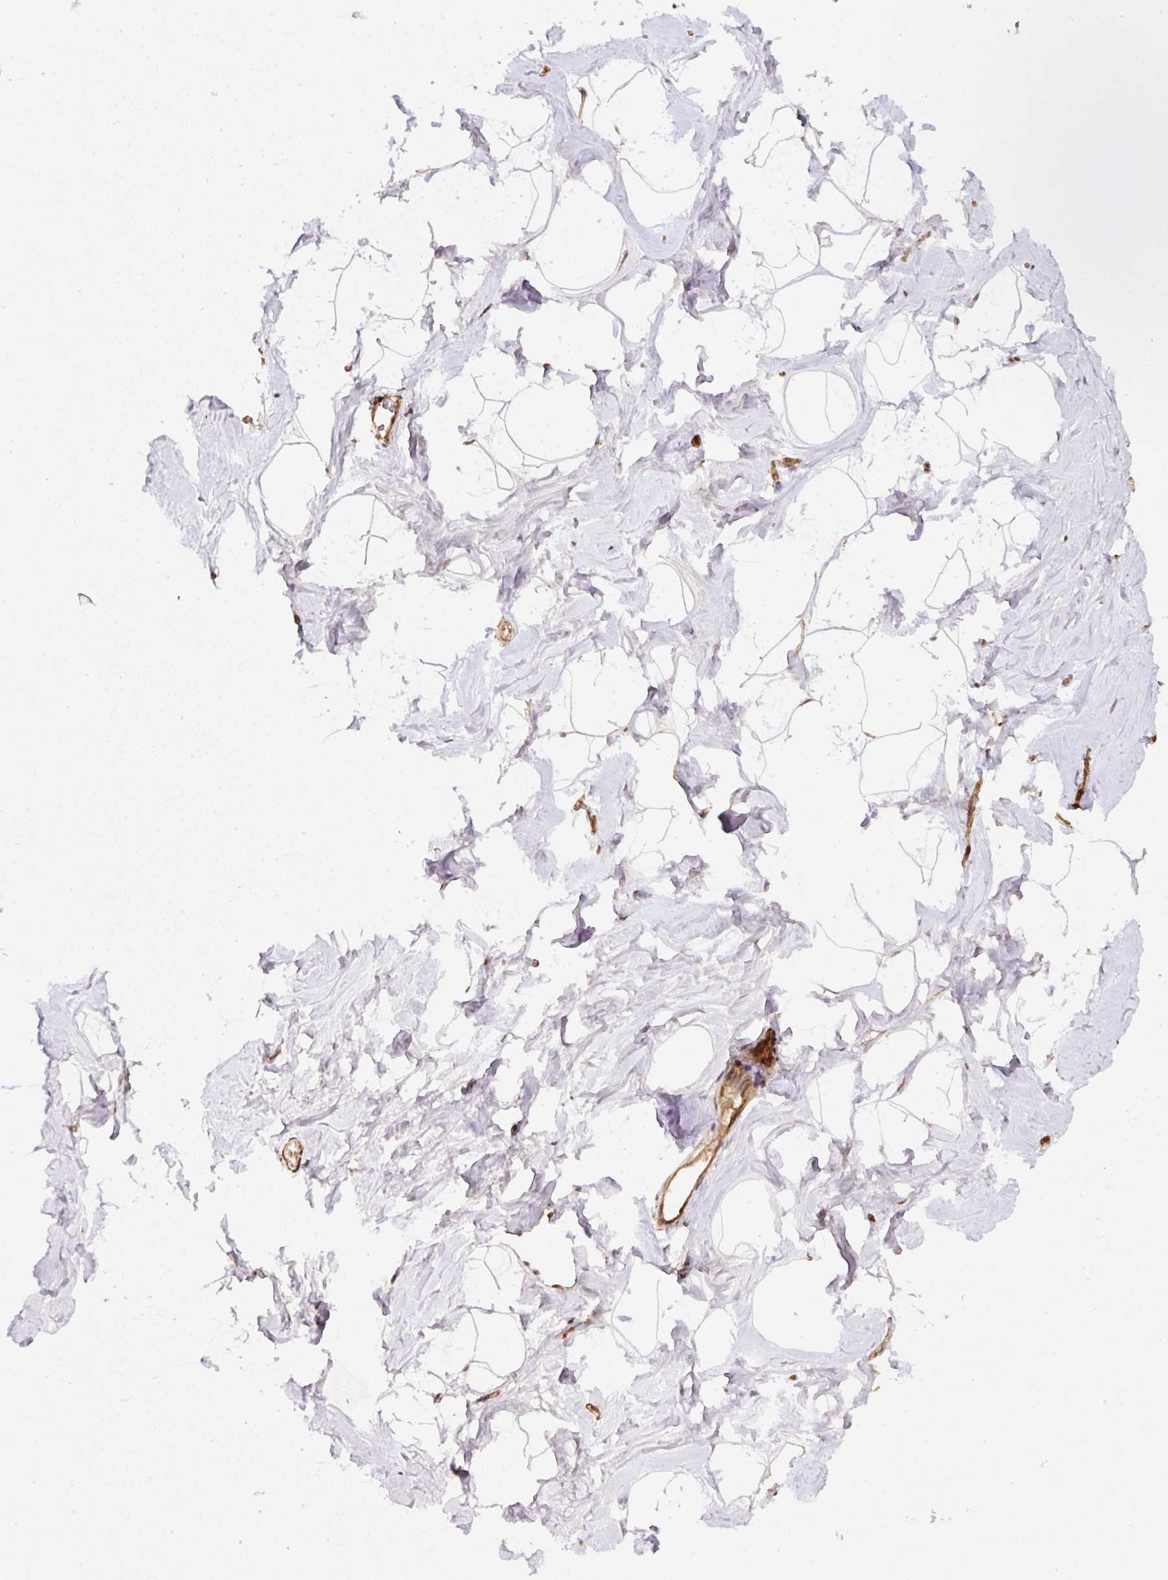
{"staining": {"intensity": "negative", "quantity": "none", "location": "none"}, "tissue": "breast", "cell_type": "Adipocytes", "image_type": "normal", "snomed": [{"axis": "morphology", "description": "Normal tissue, NOS"}, {"axis": "topography", "description": "Breast"}], "caption": "Immunohistochemistry (IHC) histopathology image of normal breast: human breast stained with DAB reveals no significant protein expression in adipocytes. (Stains: DAB (3,3'-diaminobenzidine) immunohistochemistry (IHC) with hematoxylin counter stain, Microscopy: brightfield microscopy at high magnification).", "gene": "TMEM170B", "patient": {"sex": "female", "age": 32}}